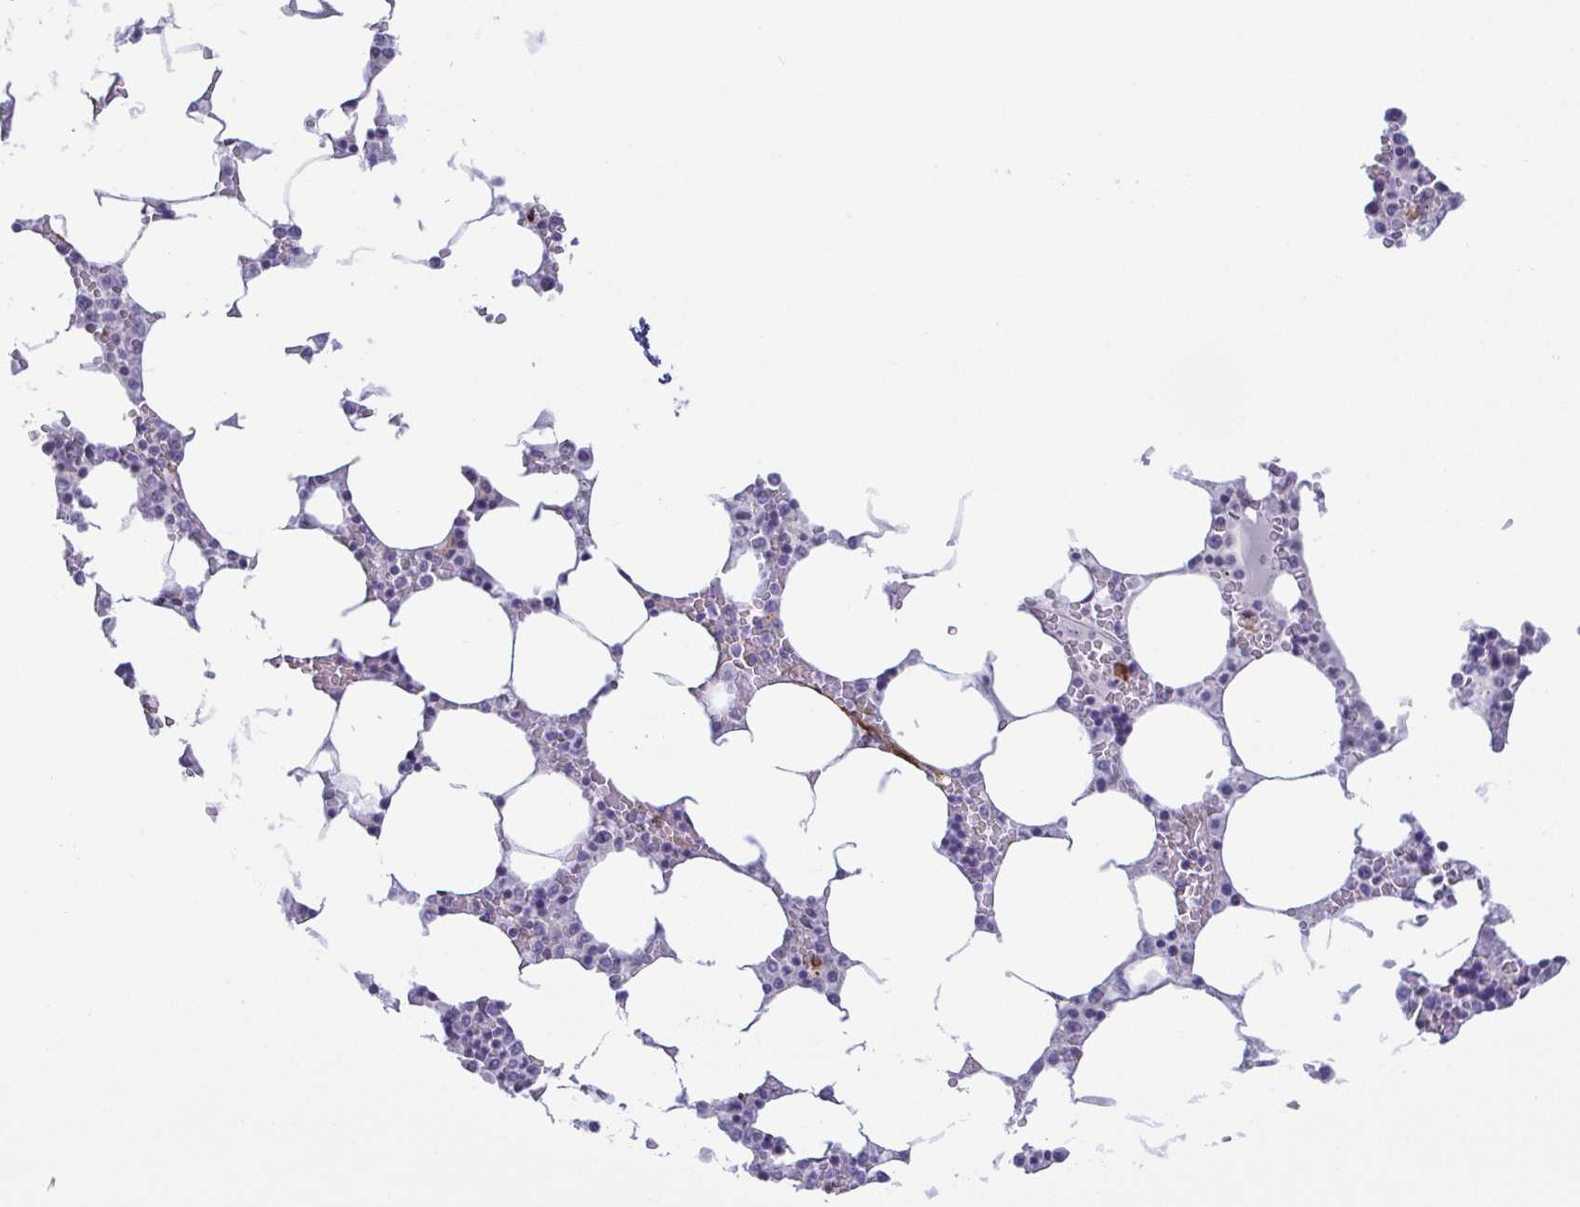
{"staining": {"intensity": "negative", "quantity": "none", "location": "none"}, "tissue": "bone marrow", "cell_type": "Hematopoietic cells", "image_type": "normal", "snomed": [{"axis": "morphology", "description": "Normal tissue, NOS"}, {"axis": "topography", "description": "Bone marrow"}], "caption": "Hematopoietic cells show no significant protein staining in unremarkable bone marrow. (DAB (3,3'-diaminobenzidine) immunohistochemistry, high magnification).", "gene": "BZW1", "patient": {"sex": "male", "age": 64}}